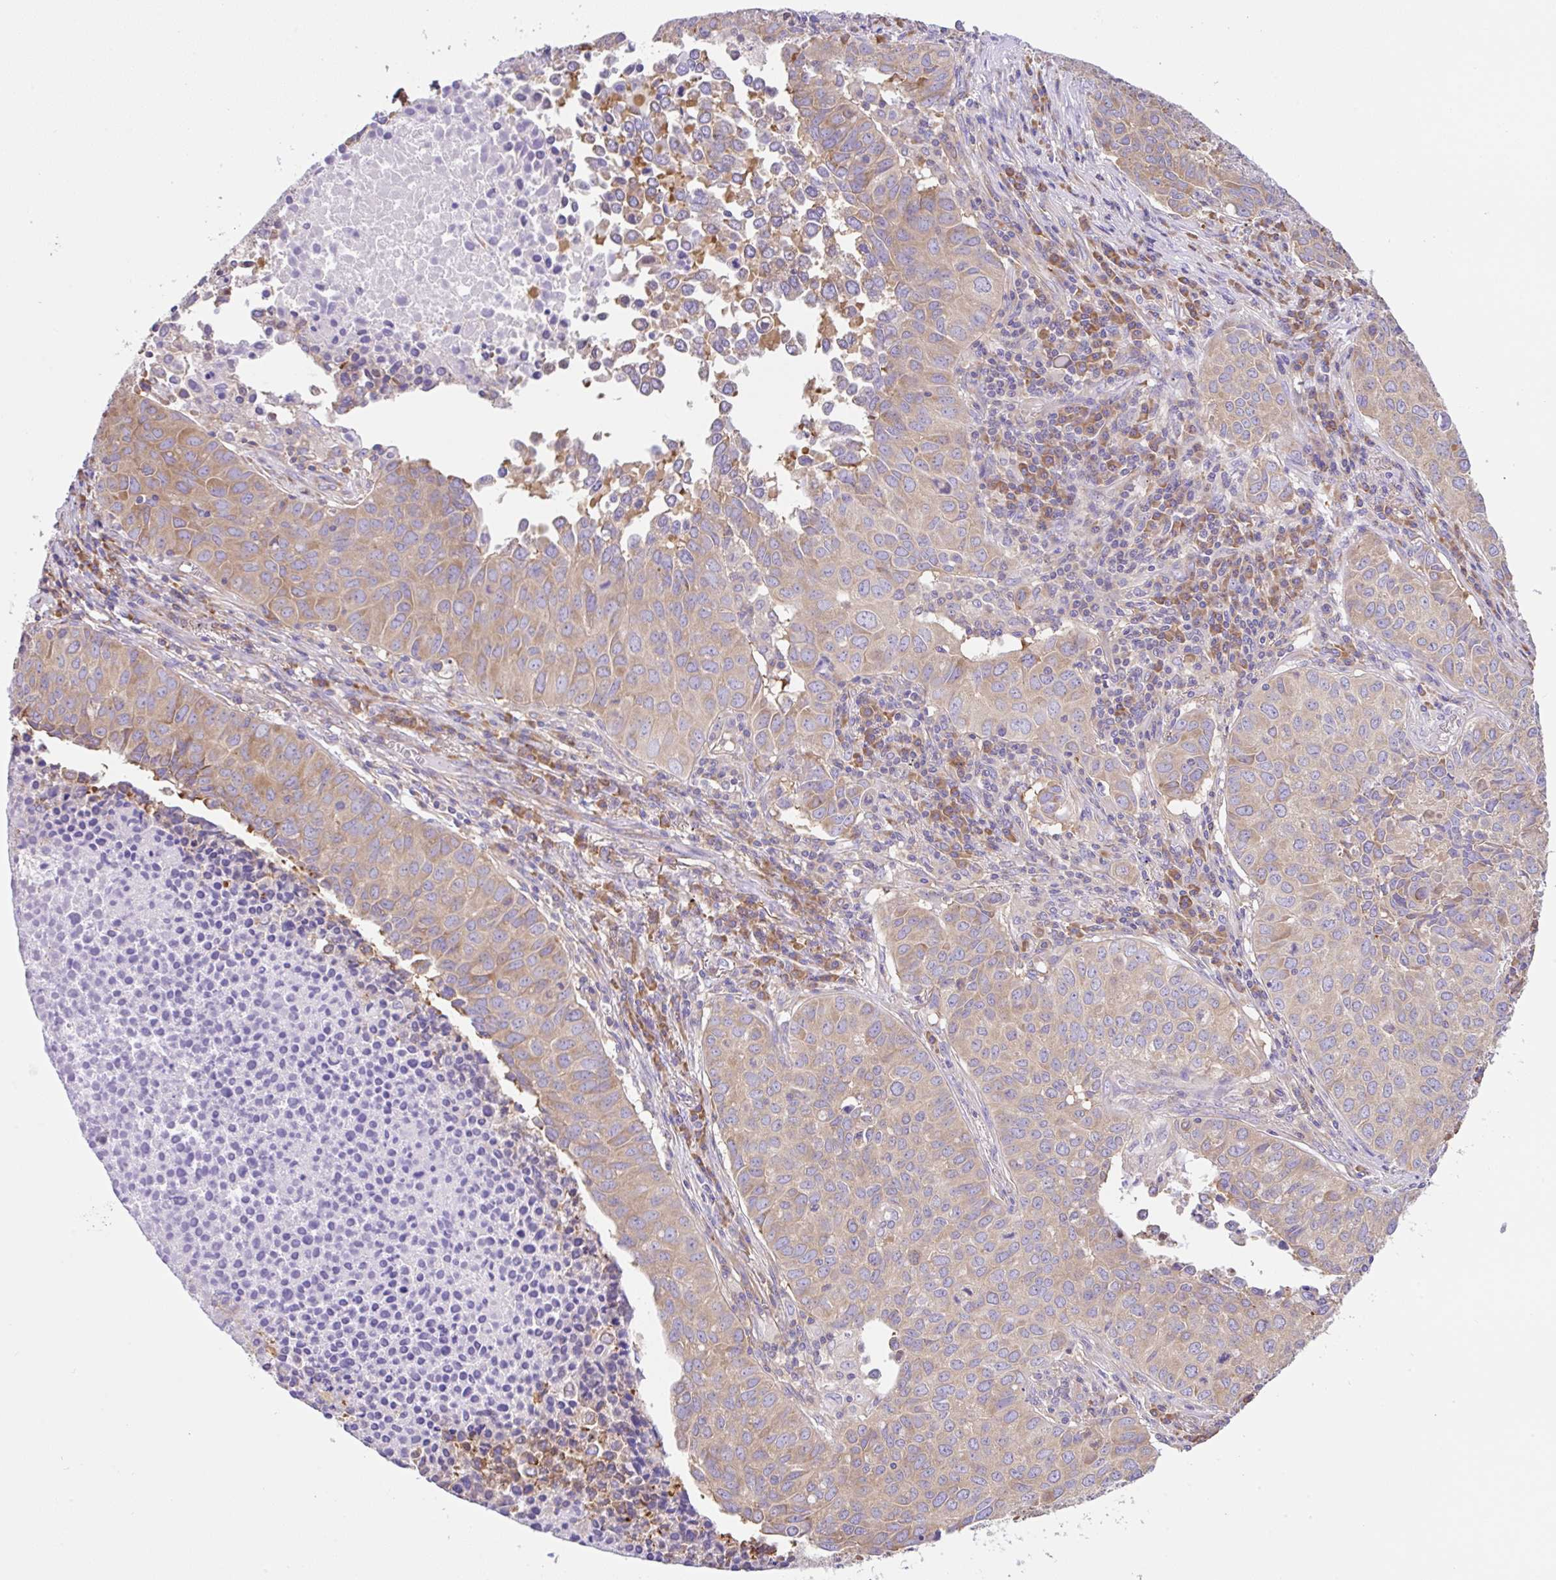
{"staining": {"intensity": "weak", "quantity": ">75%", "location": "cytoplasmic/membranous"}, "tissue": "lung cancer", "cell_type": "Tumor cells", "image_type": "cancer", "snomed": [{"axis": "morphology", "description": "Adenocarcinoma, NOS"}, {"axis": "topography", "description": "Lung"}], "caption": "Adenocarcinoma (lung) tissue reveals weak cytoplasmic/membranous staining in approximately >75% of tumor cells, visualized by immunohistochemistry. Using DAB (3,3'-diaminobenzidine) (brown) and hematoxylin (blue) stains, captured at high magnification using brightfield microscopy.", "gene": "GFPT2", "patient": {"sex": "female", "age": 50}}